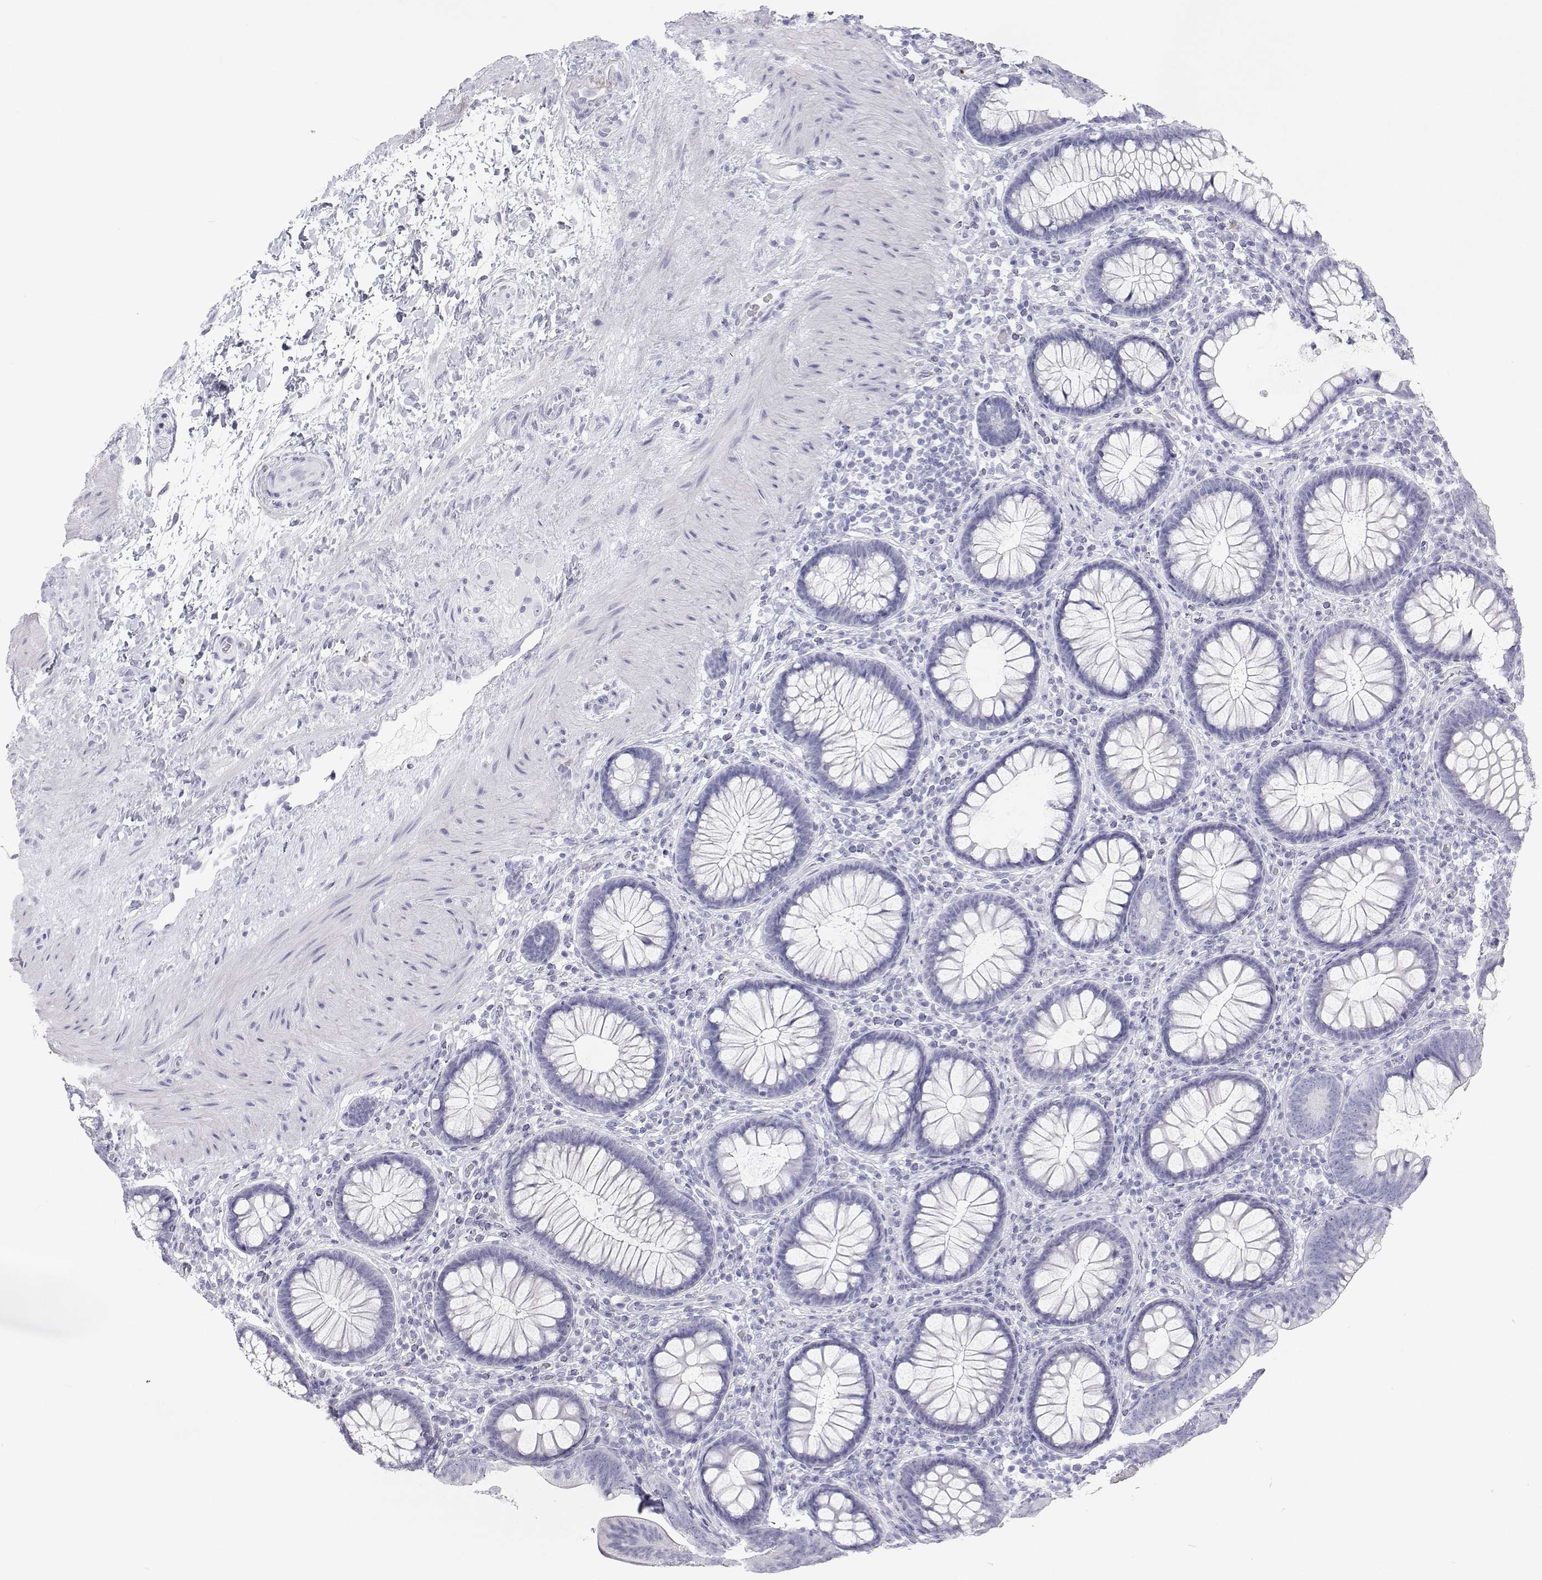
{"staining": {"intensity": "negative", "quantity": "none", "location": "none"}, "tissue": "colon", "cell_type": "Endothelial cells", "image_type": "normal", "snomed": [{"axis": "morphology", "description": "Normal tissue, NOS"}, {"axis": "morphology", "description": "Adenoma, NOS"}, {"axis": "topography", "description": "Soft tissue"}, {"axis": "topography", "description": "Colon"}], "caption": "The immunohistochemistry (IHC) image has no significant staining in endothelial cells of colon. (Immunohistochemistry (ihc), brightfield microscopy, high magnification).", "gene": "SFTPB", "patient": {"sex": "male", "age": 47}}